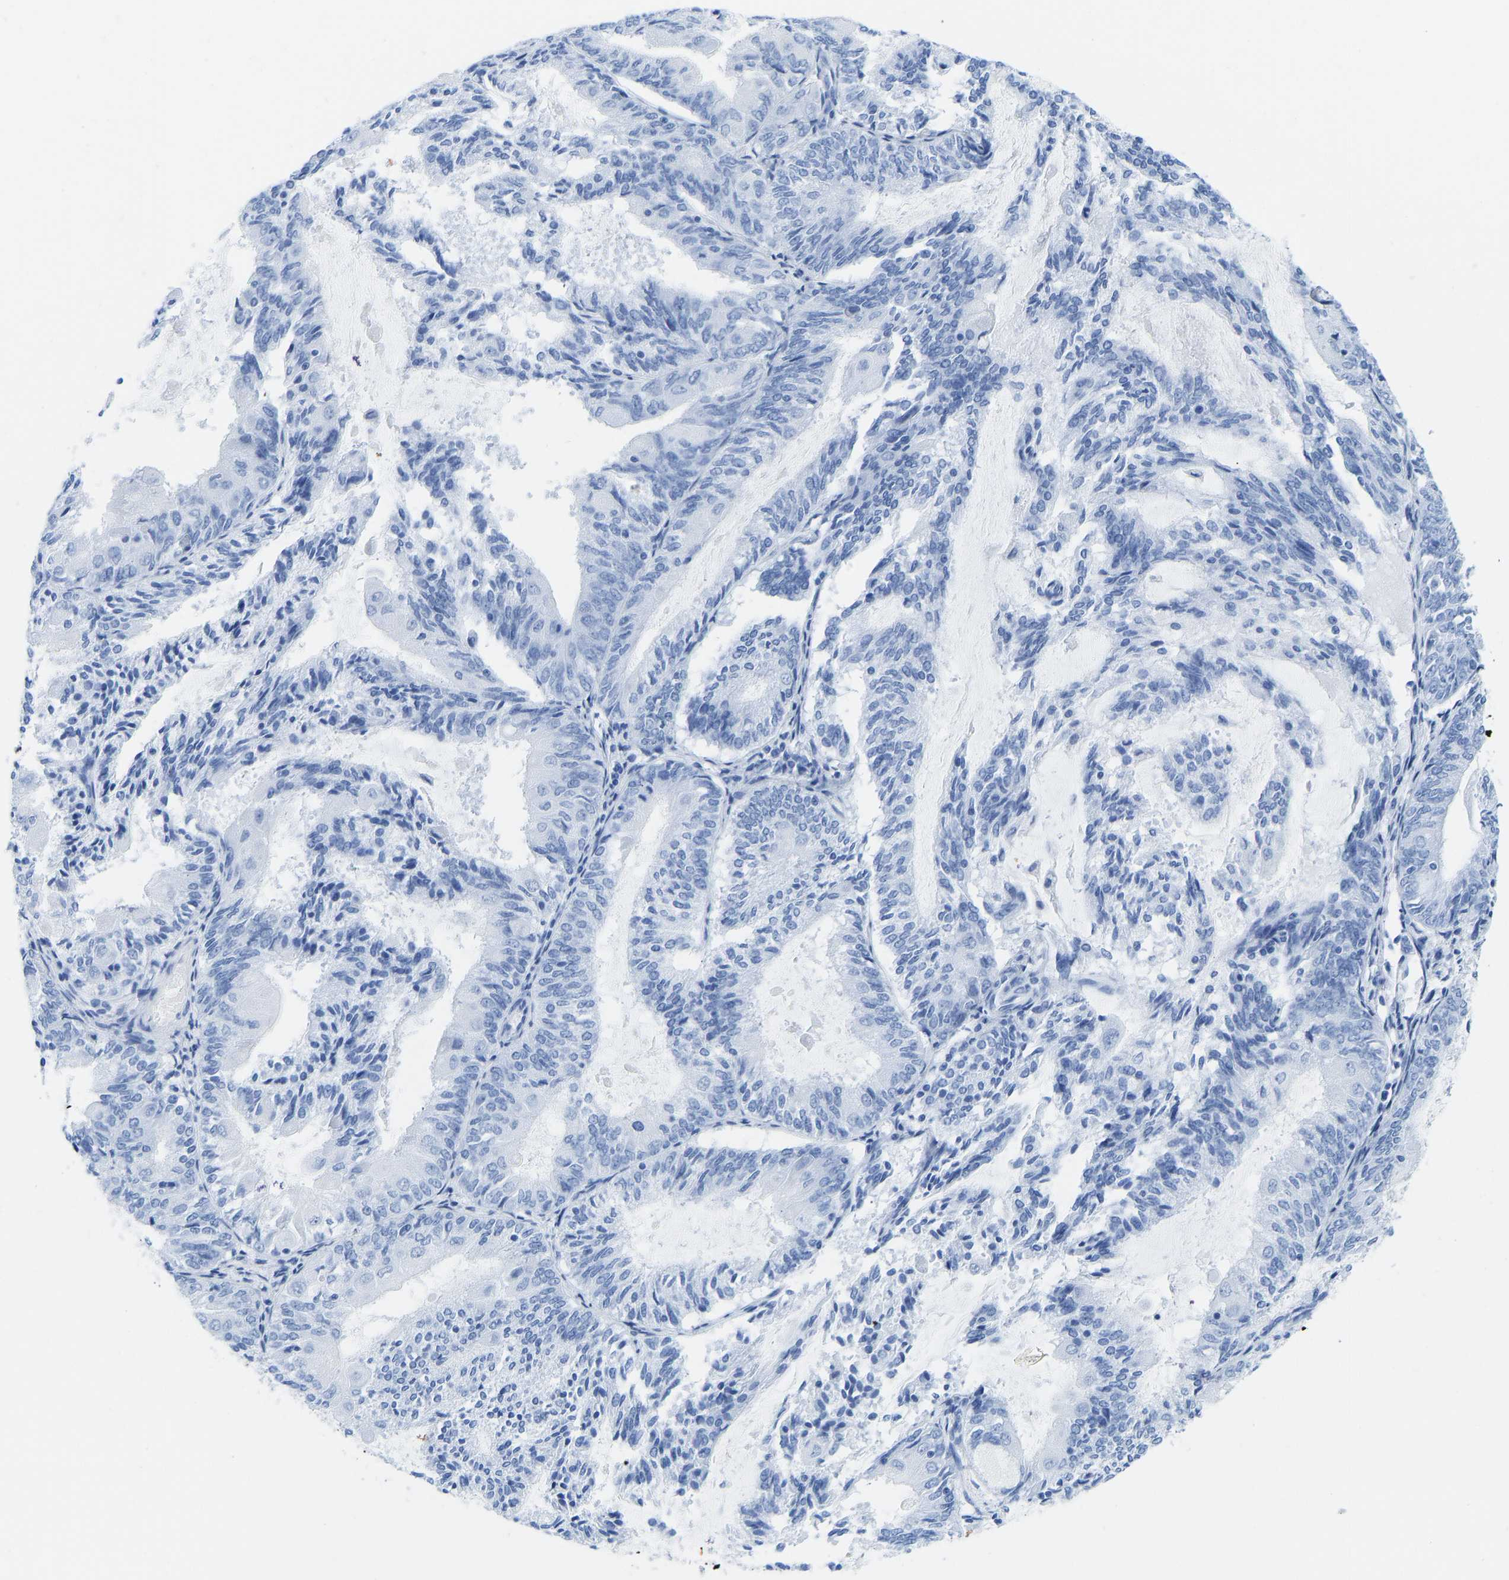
{"staining": {"intensity": "negative", "quantity": "none", "location": "none"}, "tissue": "endometrial cancer", "cell_type": "Tumor cells", "image_type": "cancer", "snomed": [{"axis": "morphology", "description": "Adenocarcinoma, NOS"}, {"axis": "topography", "description": "Endometrium"}], "caption": "A micrograph of human endometrial cancer is negative for staining in tumor cells.", "gene": "ELMO2", "patient": {"sex": "female", "age": 81}}